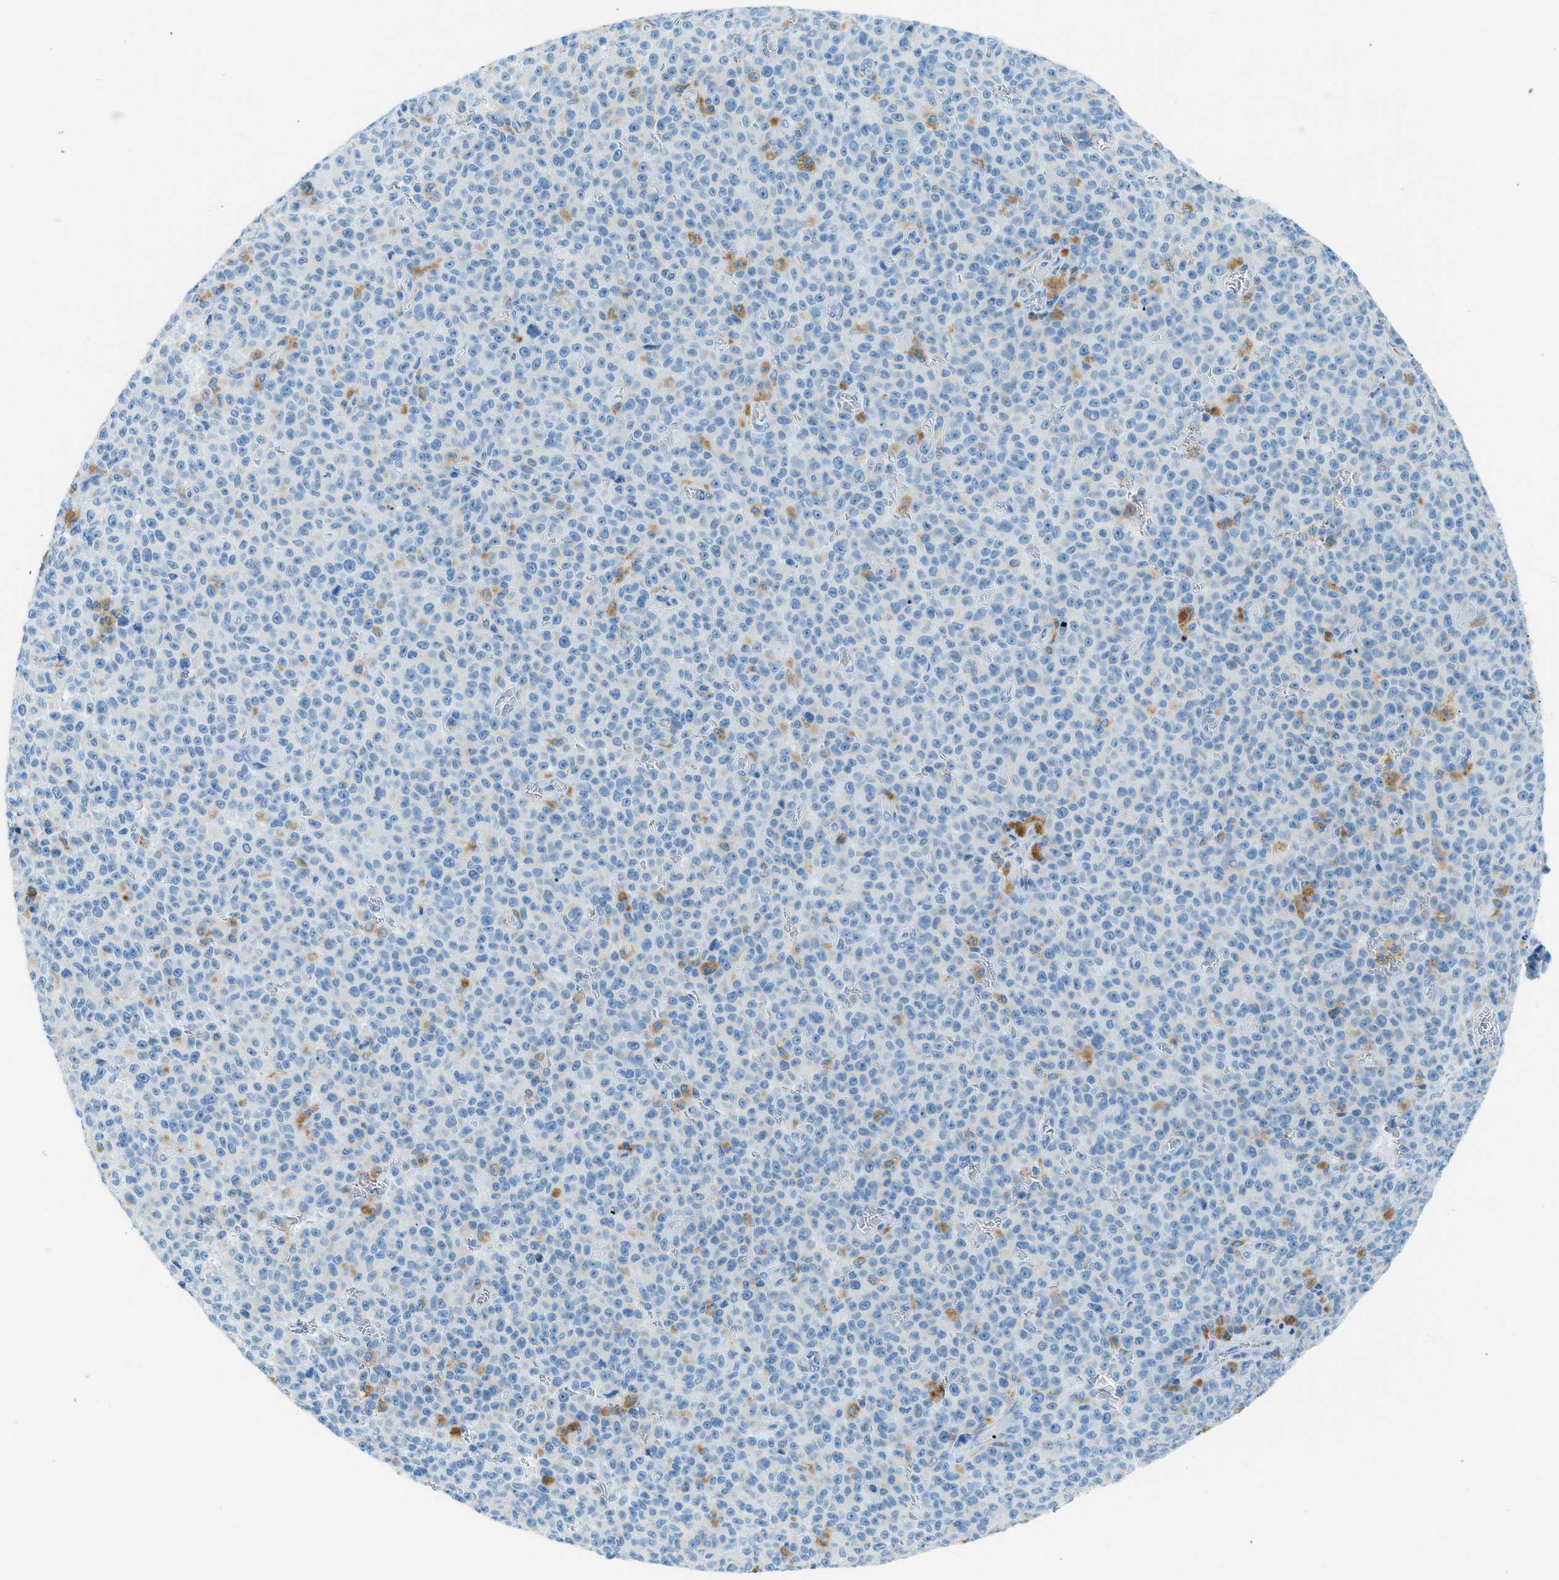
{"staining": {"intensity": "negative", "quantity": "none", "location": "none"}, "tissue": "melanoma", "cell_type": "Tumor cells", "image_type": "cancer", "snomed": [{"axis": "morphology", "description": "Malignant melanoma, NOS"}, {"axis": "topography", "description": "Skin"}], "caption": "Immunohistochemistry (IHC) of human melanoma demonstrates no positivity in tumor cells.", "gene": "C21orf62", "patient": {"sex": "female", "age": 82}}